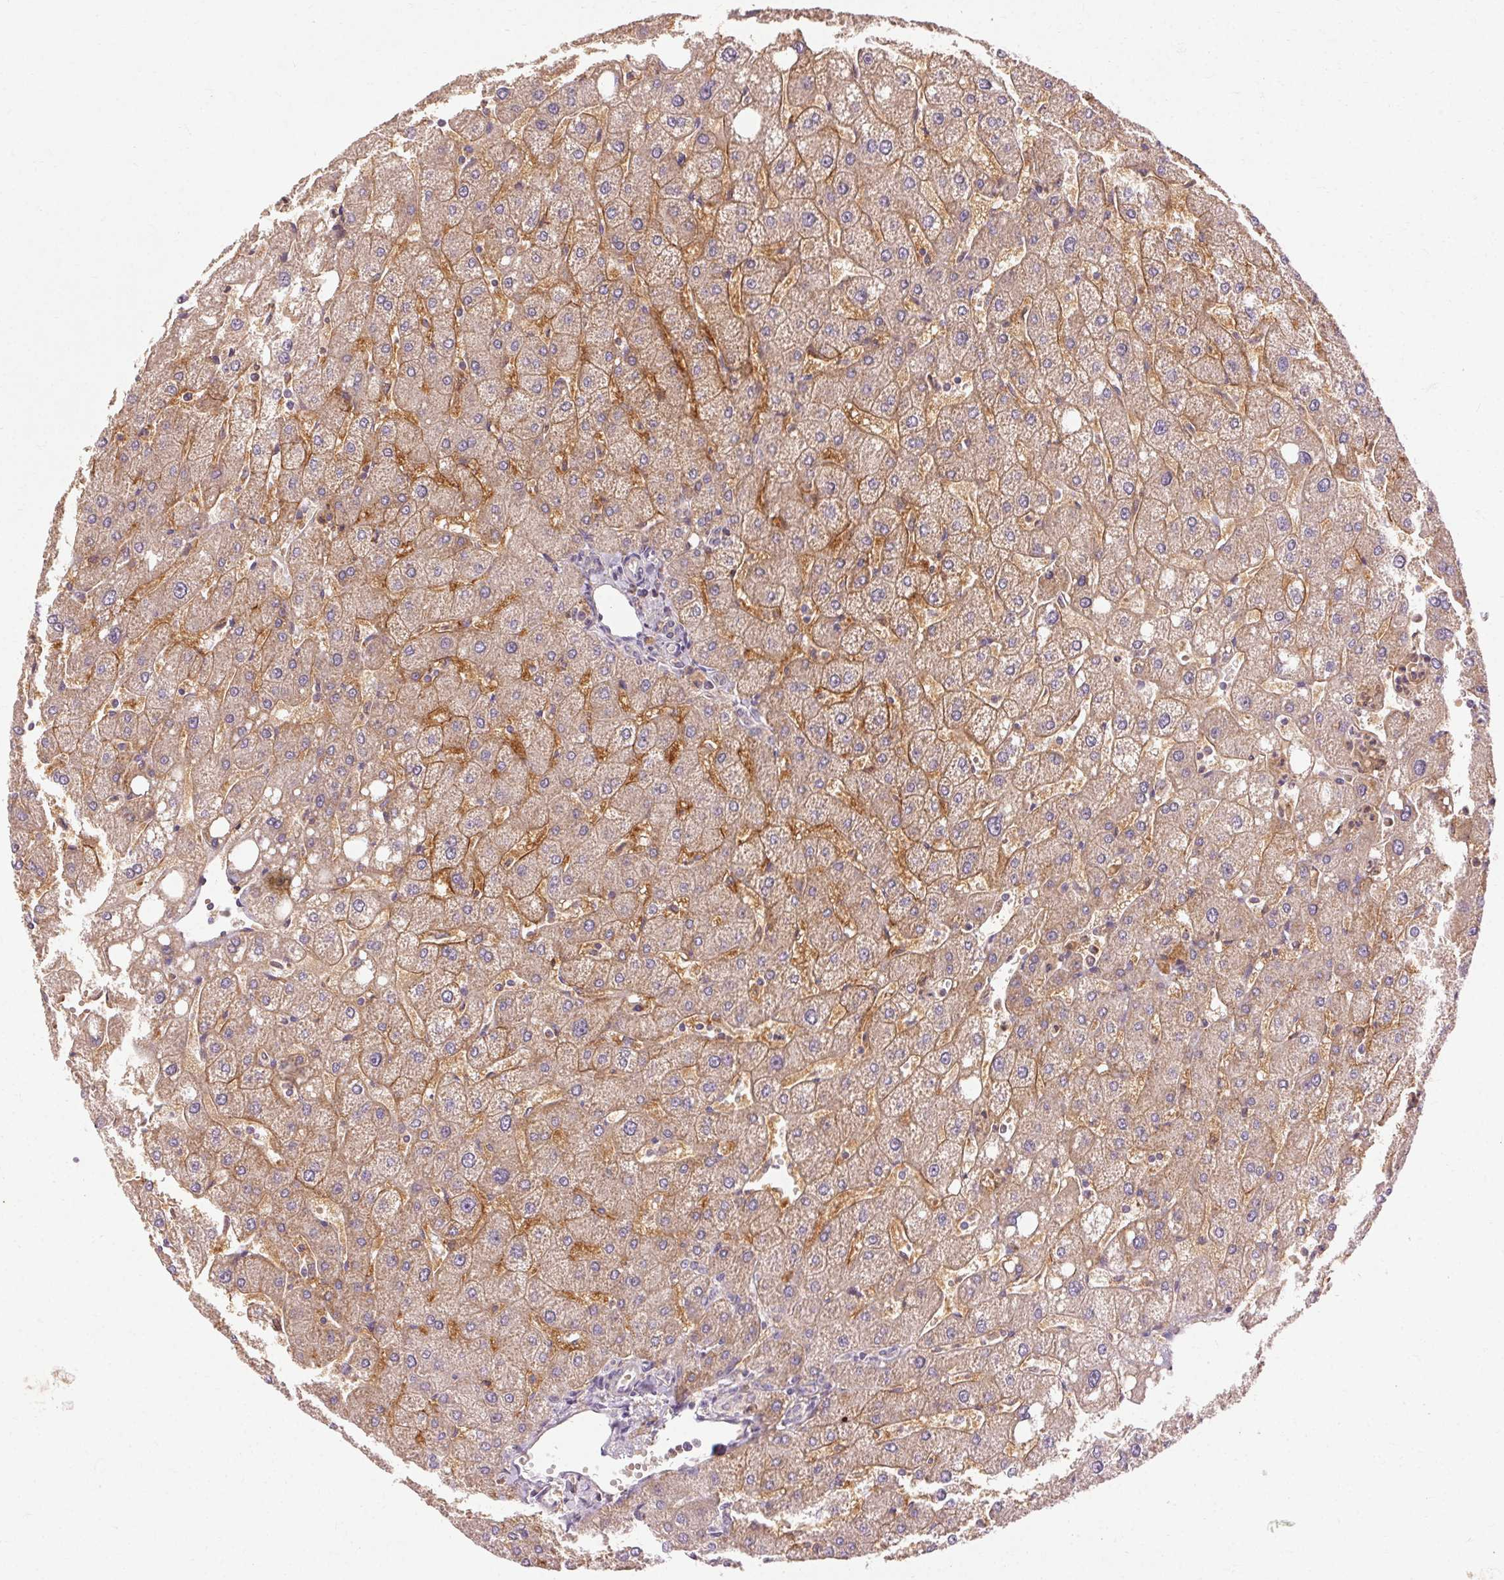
{"staining": {"intensity": "negative", "quantity": "none", "location": "none"}, "tissue": "liver", "cell_type": "Cholangiocytes", "image_type": "normal", "snomed": [{"axis": "morphology", "description": "Normal tissue, NOS"}, {"axis": "topography", "description": "Liver"}], "caption": "Photomicrograph shows no protein staining in cholangiocytes of benign liver.", "gene": "REP15", "patient": {"sex": "male", "age": 67}}